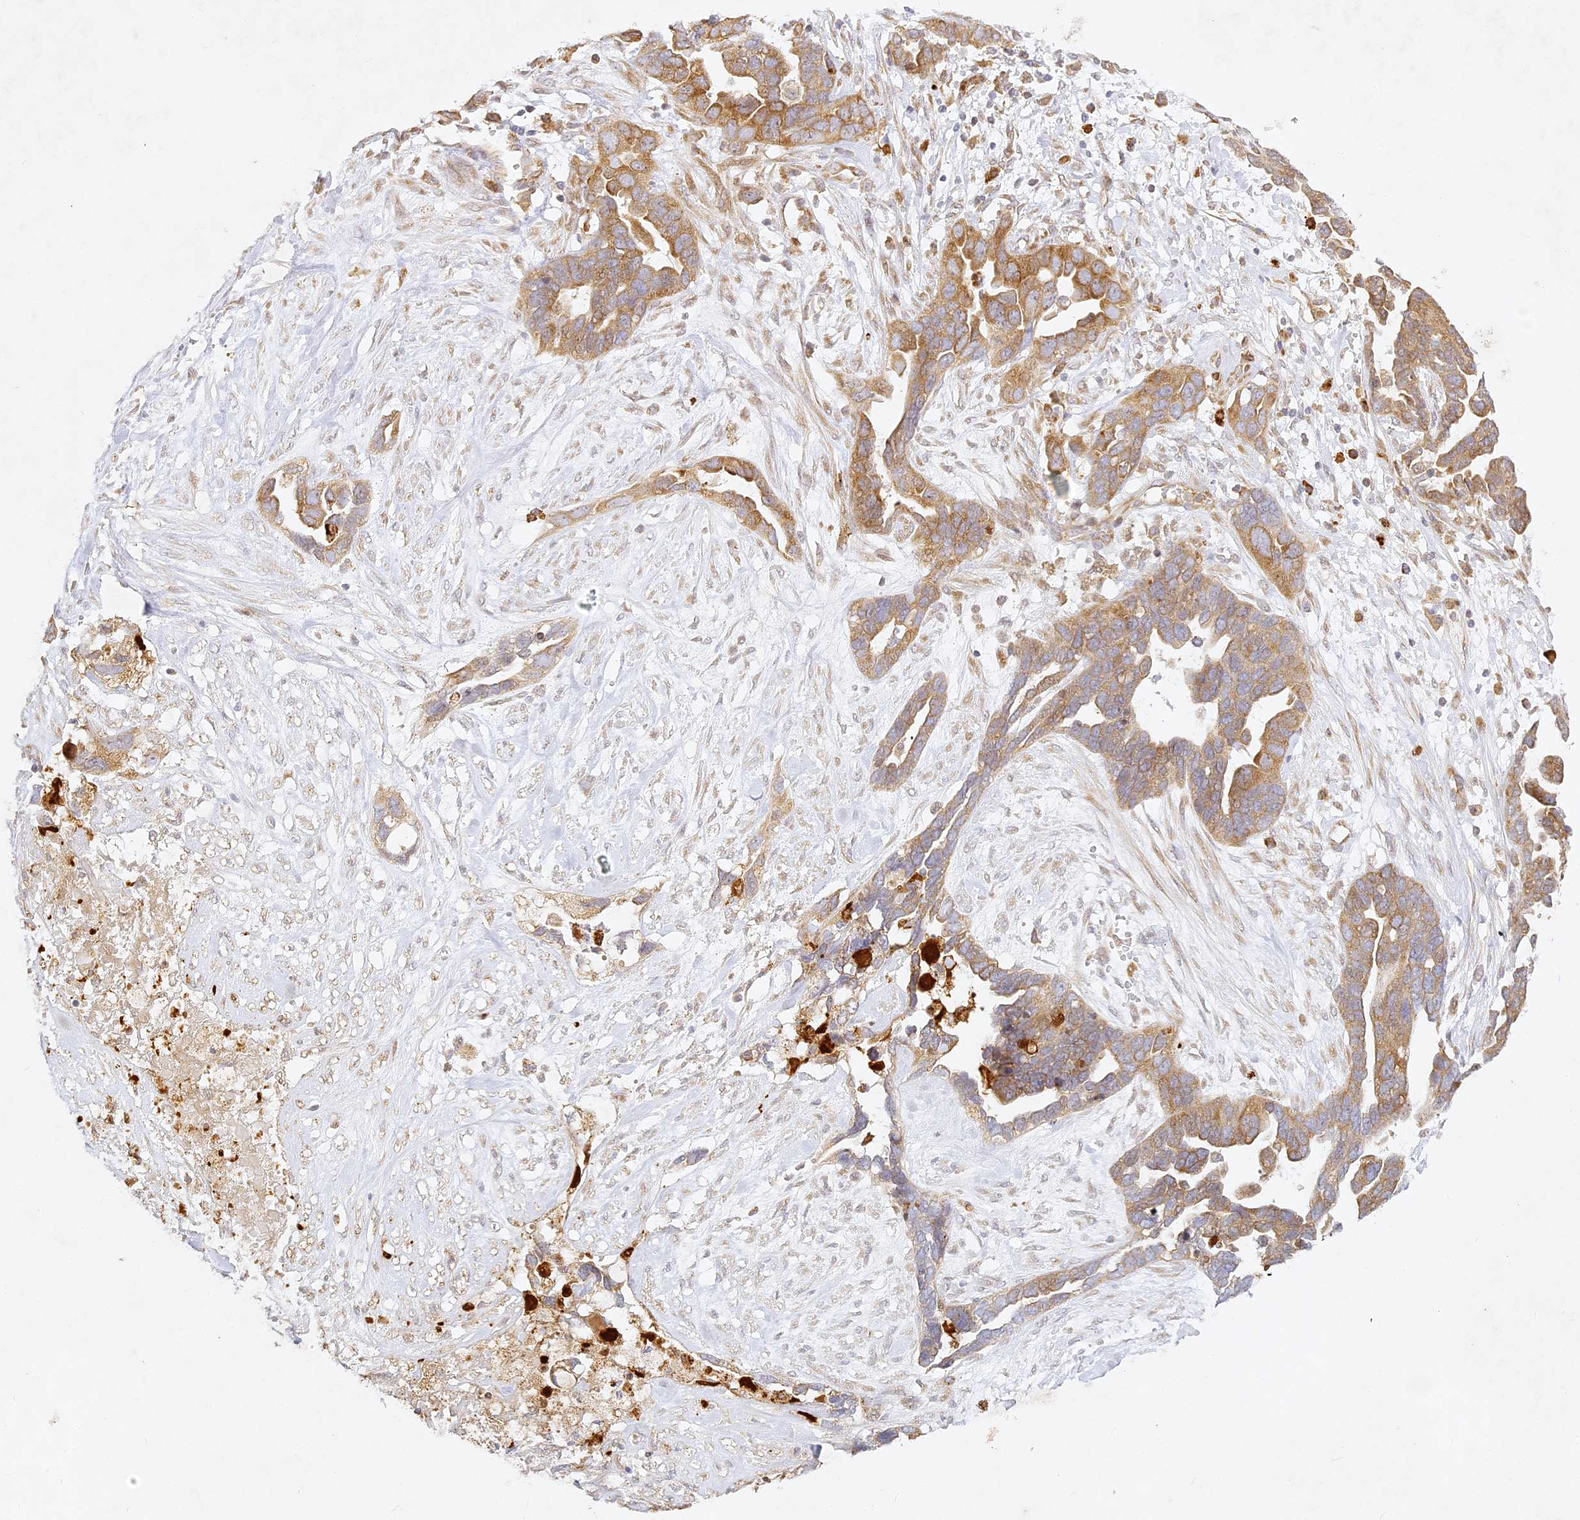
{"staining": {"intensity": "moderate", "quantity": ">75%", "location": "cytoplasmic/membranous"}, "tissue": "ovarian cancer", "cell_type": "Tumor cells", "image_type": "cancer", "snomed": [{"axis": "morphology", "description": "Cystadenocarcinoma, serous, NOS"}, {"axis": "topography", "description": "Ovary"}], "caption": "Protein expression analysis of ovarian cancer reveals moderate cytoplasmic/membranous positivity in about >75% of tumor cells.", "gene": "SLC30A5", "patient": {"sex": "female", "age": 54}}